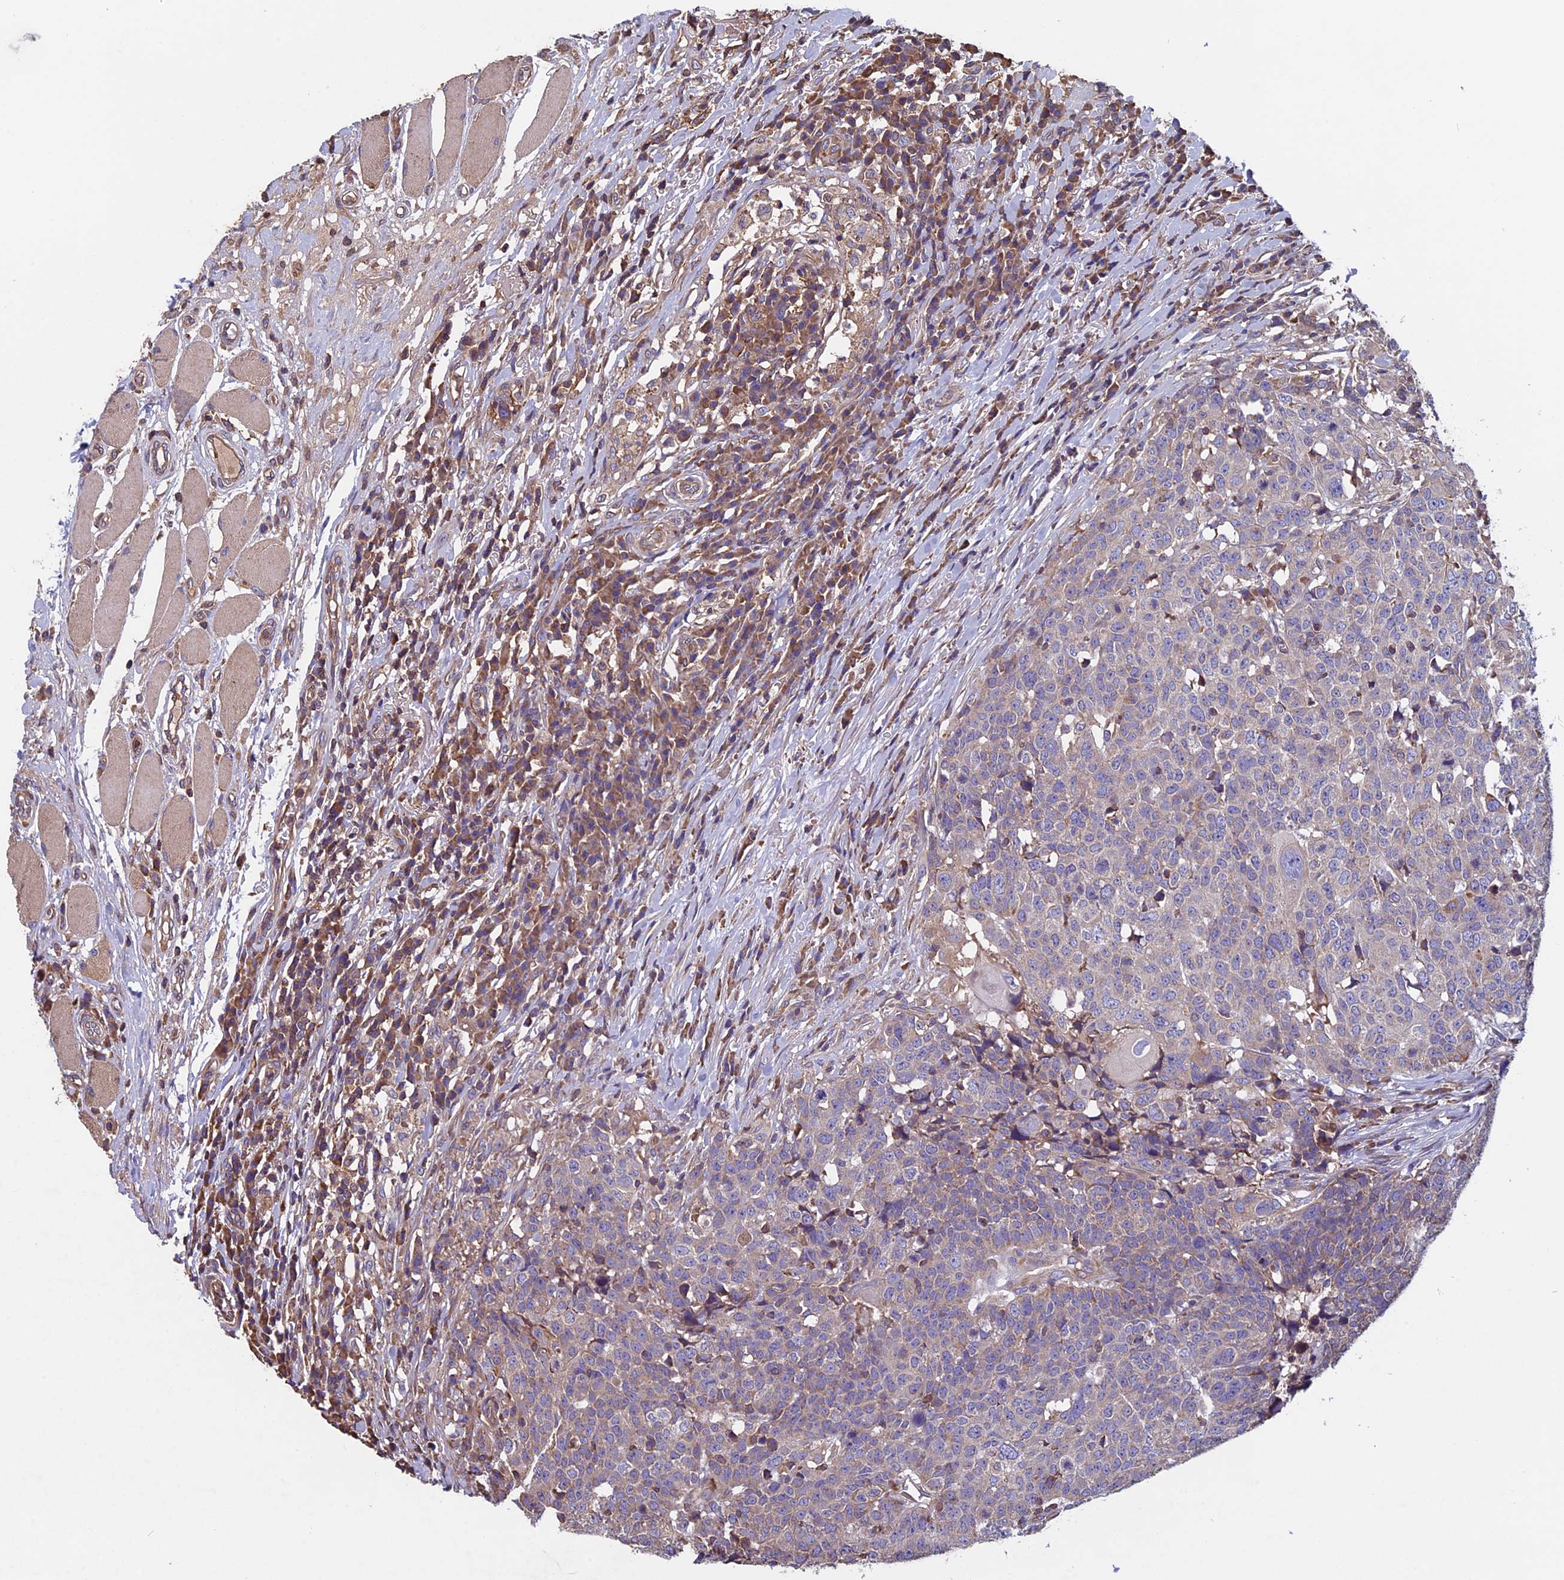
{"staining": {"intensity": "weak", "quantity": "<25%", "location": "cytoplasmic/membranous"}, "tissue": "head and neck cancer", "cell_type": "Tumor cells", "image_type": "cancer", "snomed": [{"axis": "morphology", "description": "Squamous cell carcinoma, NOS"}, {"axis": "topography", "description": "Head-Neck"}], "caption": "Immunohistochemistry photomicrograph of neoplastic tissue: head and neck cancer (squamous cell carcinoma) stained with DAB (3,3'-diaminobenzidine) displays no significant protein expression in tumor cells.", "gene": "CCDC153", "patient": {"sex": "male", "age": 66}}